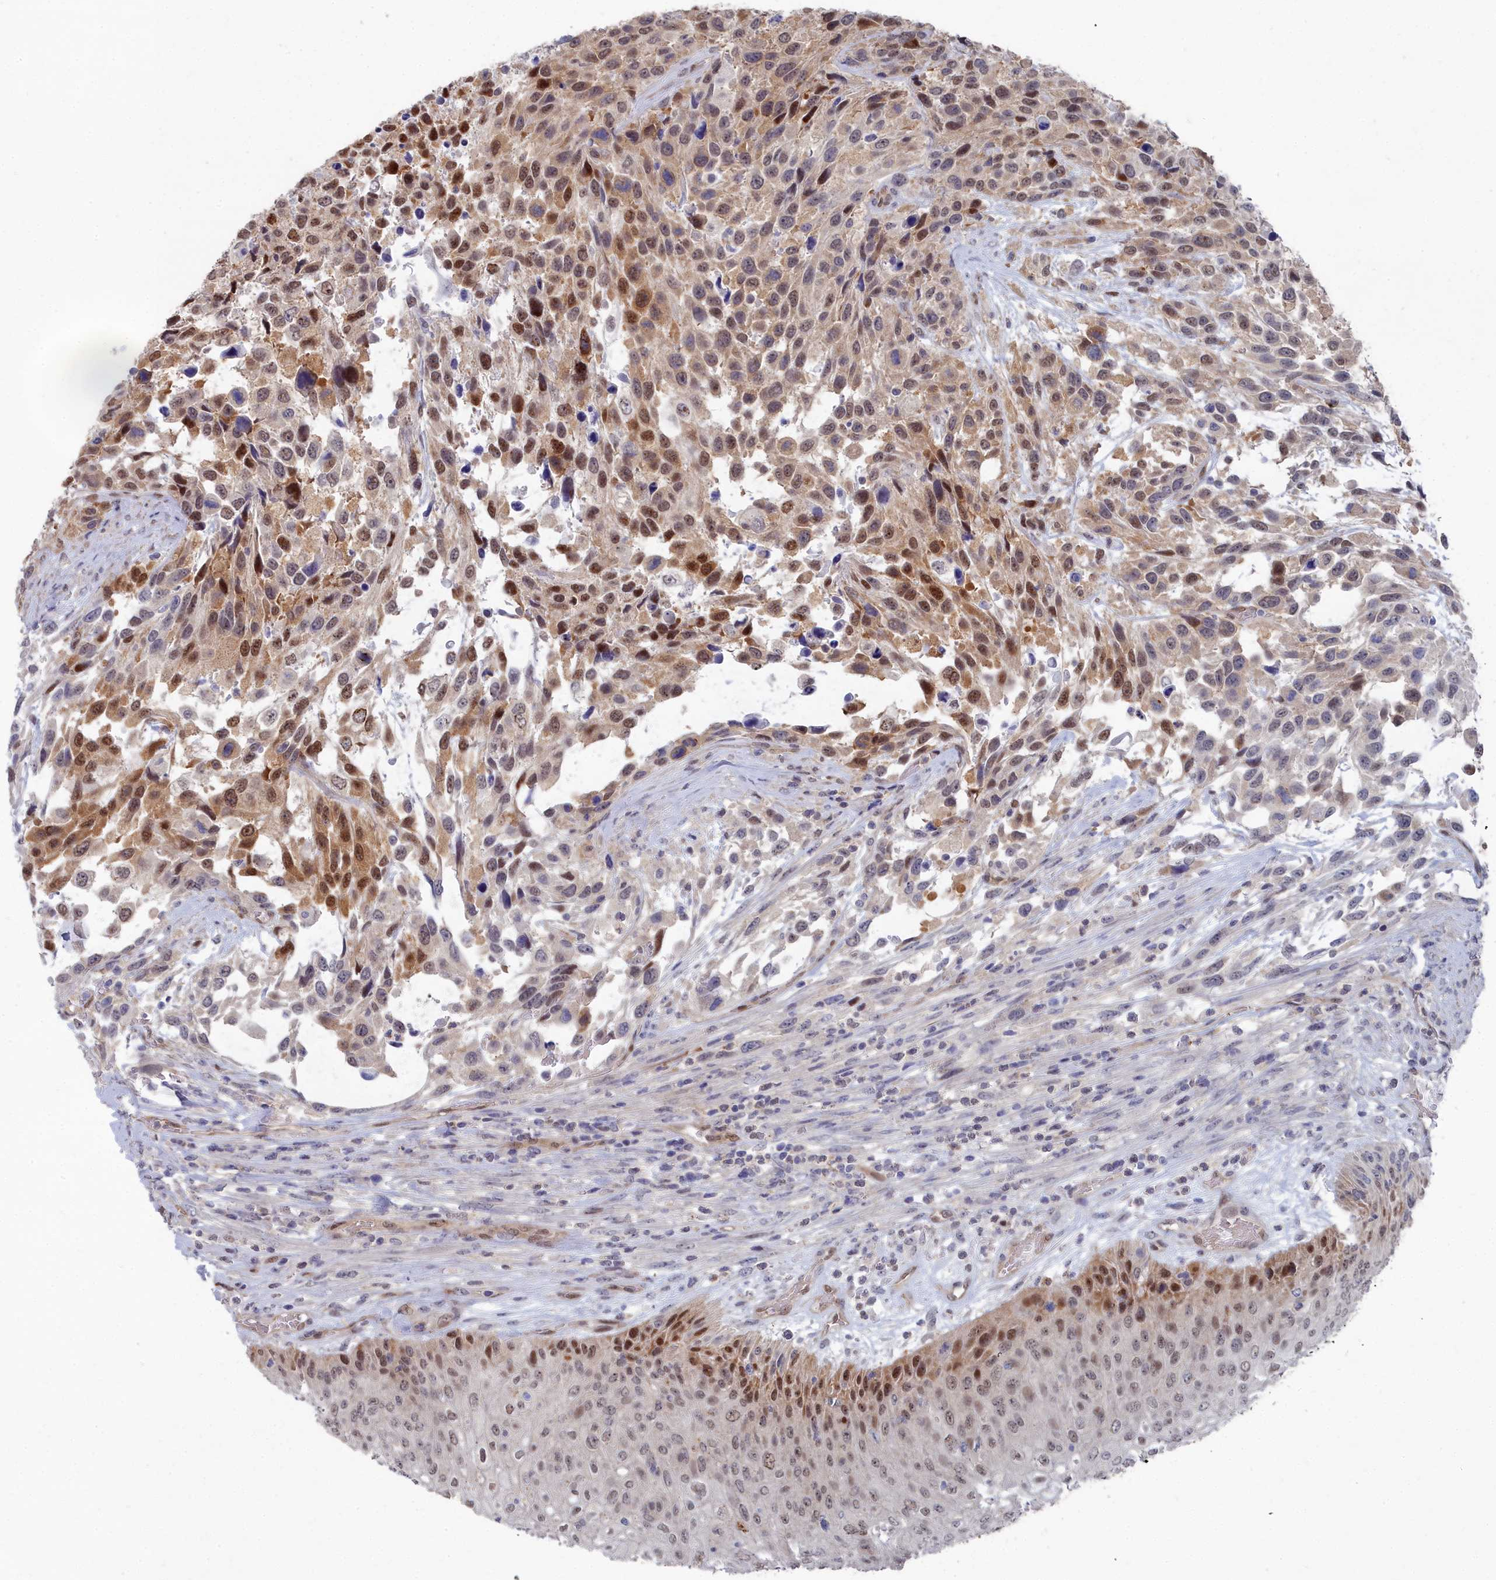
{"staining": {"intensity": "moderate", "quantity": "25%-75%", "location": "cytoplasmic/membranous,nuclear"}, "tissue": "urothelial cancer", "cell_type": "Tumor cells", "image_type": "cancer", "snomed": [{"axis": "morphology", "description": "Urothelial carcinoma, High grade"}, {"axis": "topography", "description": "Urinary bladder"}], "caption": "A brown stain highlights moderate cytoplasmic/membranous and nuclear staining of a protein in human urothelial cancer tumor cells. The staining was performed using DAB (3,3'-diaminobenzidine), with brown indicating positive protein expression. Nuclei are stained blue with hematoxylin.", "gene": "RPS27A", "patient": {"sex": "female", "age": 70}}